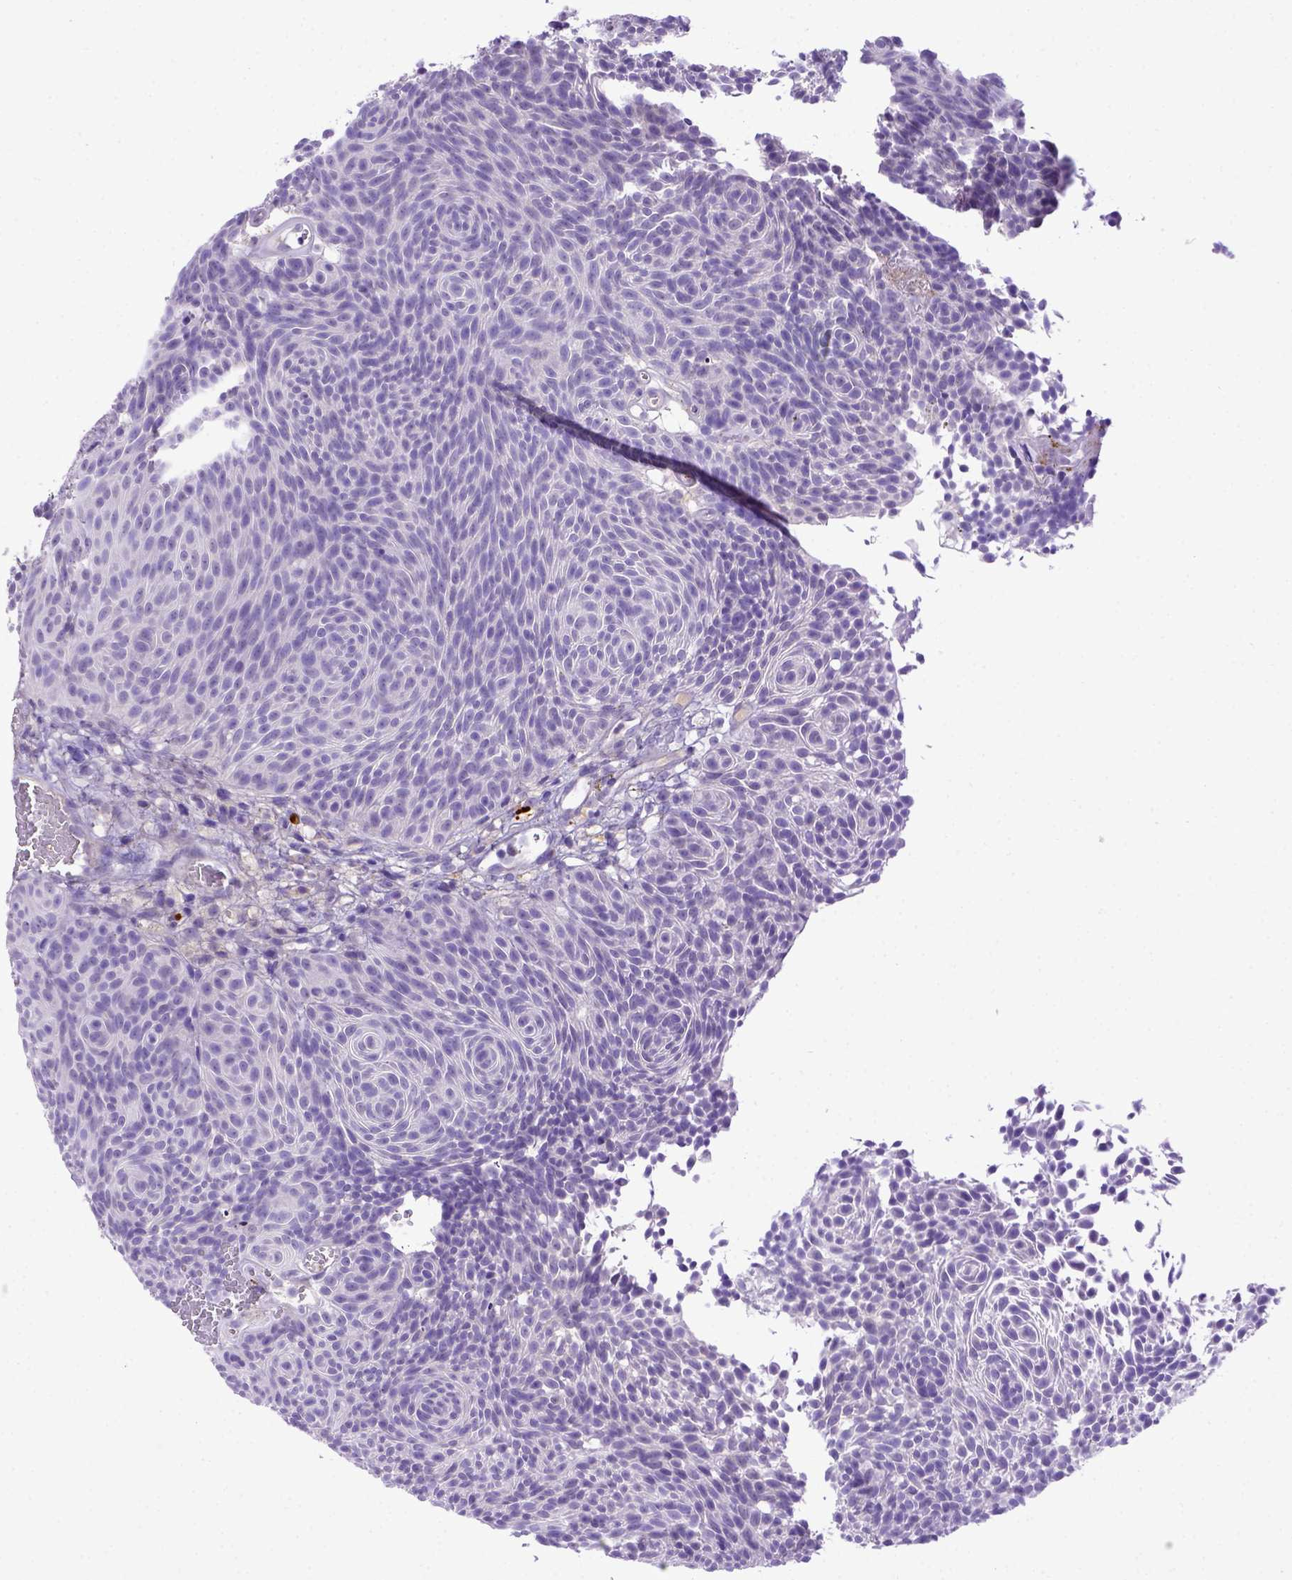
{"staining": {"intensity": "negative", "quantity": "none", "location": "none"}, "tissue": "urothelial cancer", "cell_type": "Tumor cells", "image_type": "cancer", "snomed": [{"axis": "morphology", "description": "Urothelial carcinoma, Low grade"}, {"axis": "topography", "description": "Urinary bladder"}], "caption": "A micrograph of urothelial carcinoma (low-grade) stained for a protein demonstrates no brown staining in tumor cells.", "gene": "ADAM12", "patient": {"sex": "male", "age": 77}}